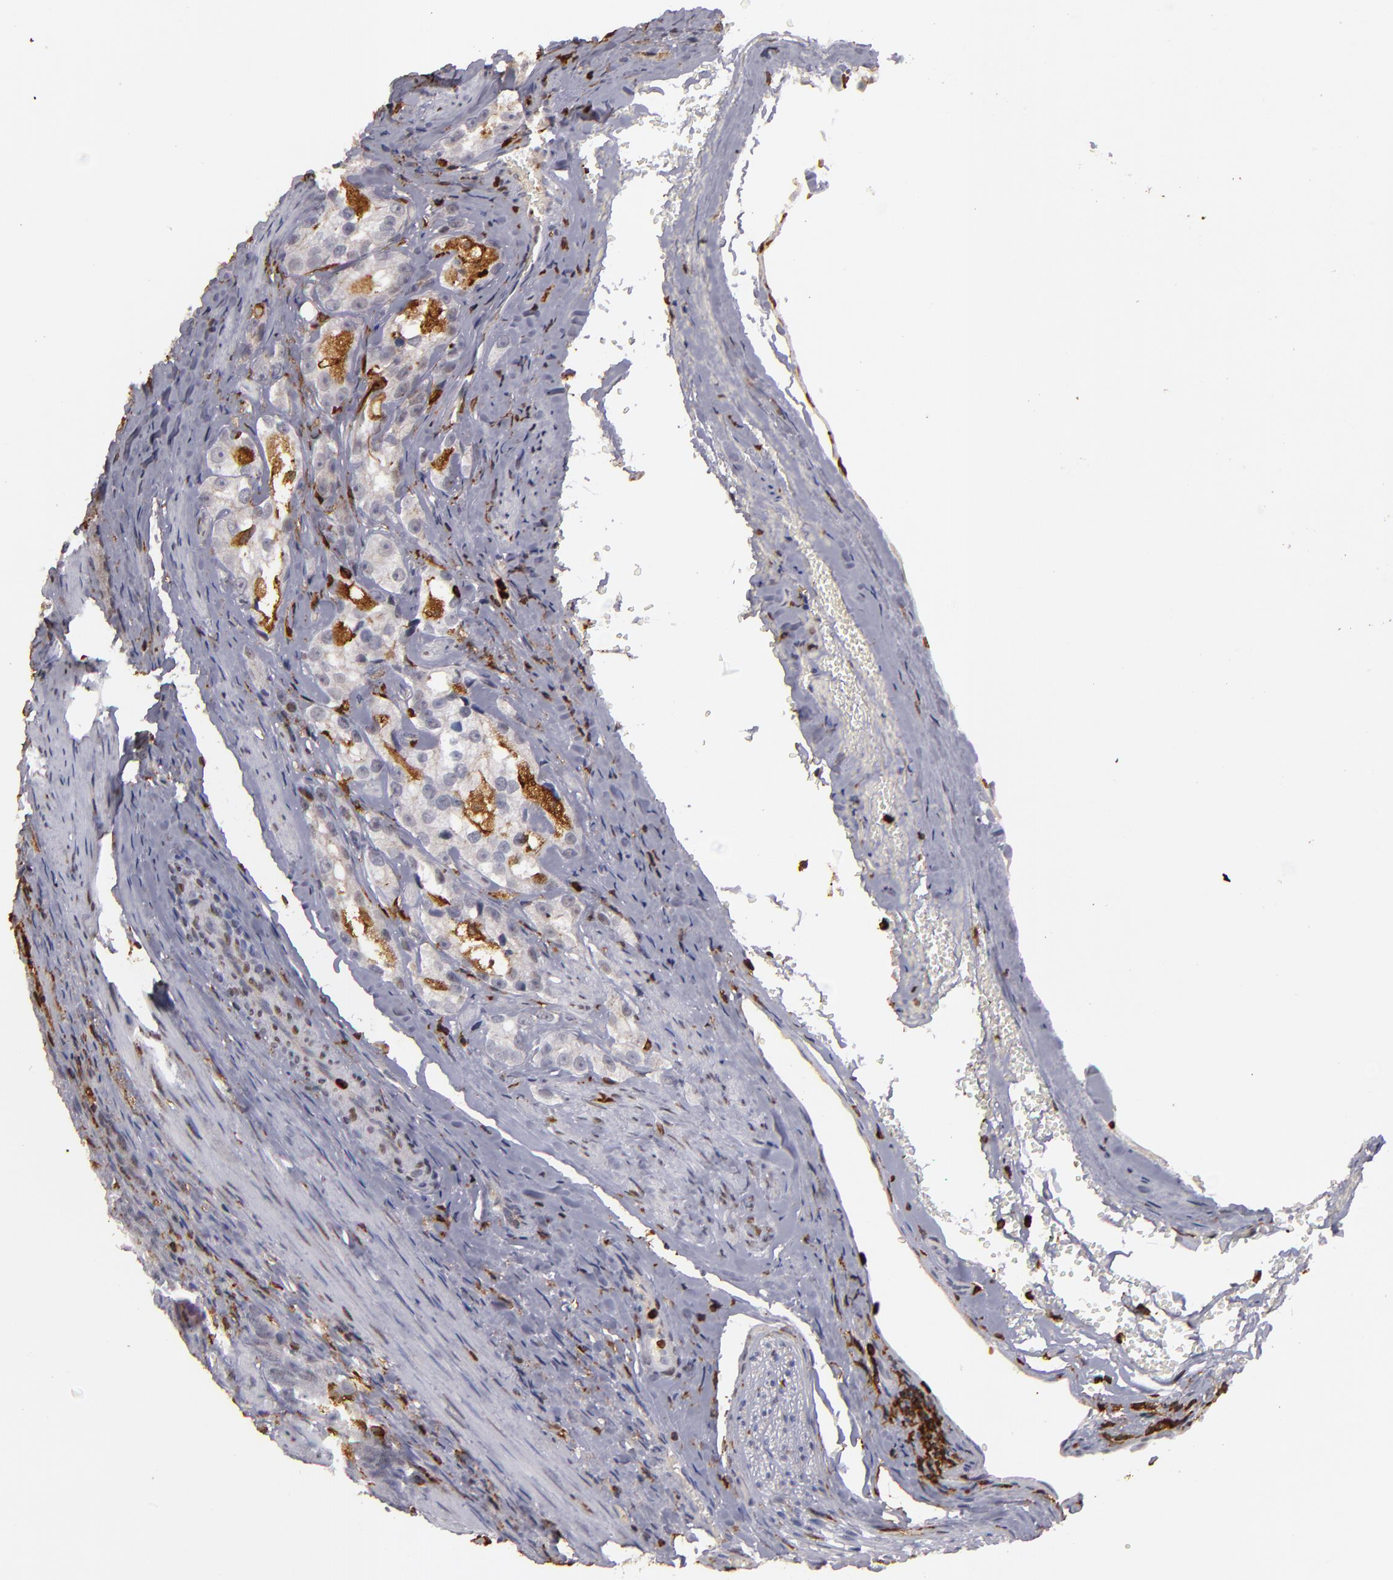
{"staining": {"intensity": "negative", "quantity": "none", "location": "none"}, "tissue": "prostate cancer", "cell_type": "Tumor cells", "image_type": "cancer", "snomed": [{"axis": "morphology", "description": "Adenocarcinoma, High grade"}, {"axis": "topography", "description": "Prostate"}], "caption": "A photomicrograph of human prostate cancer is negative for staining in tumor cells. Brightfield microscopy of immunohistochemistry stained with DAB (brown) and hematoxylin (blue), captured at high magnification.", "gene": "WAS", "patient": {"sex": "male", "age": 63}}